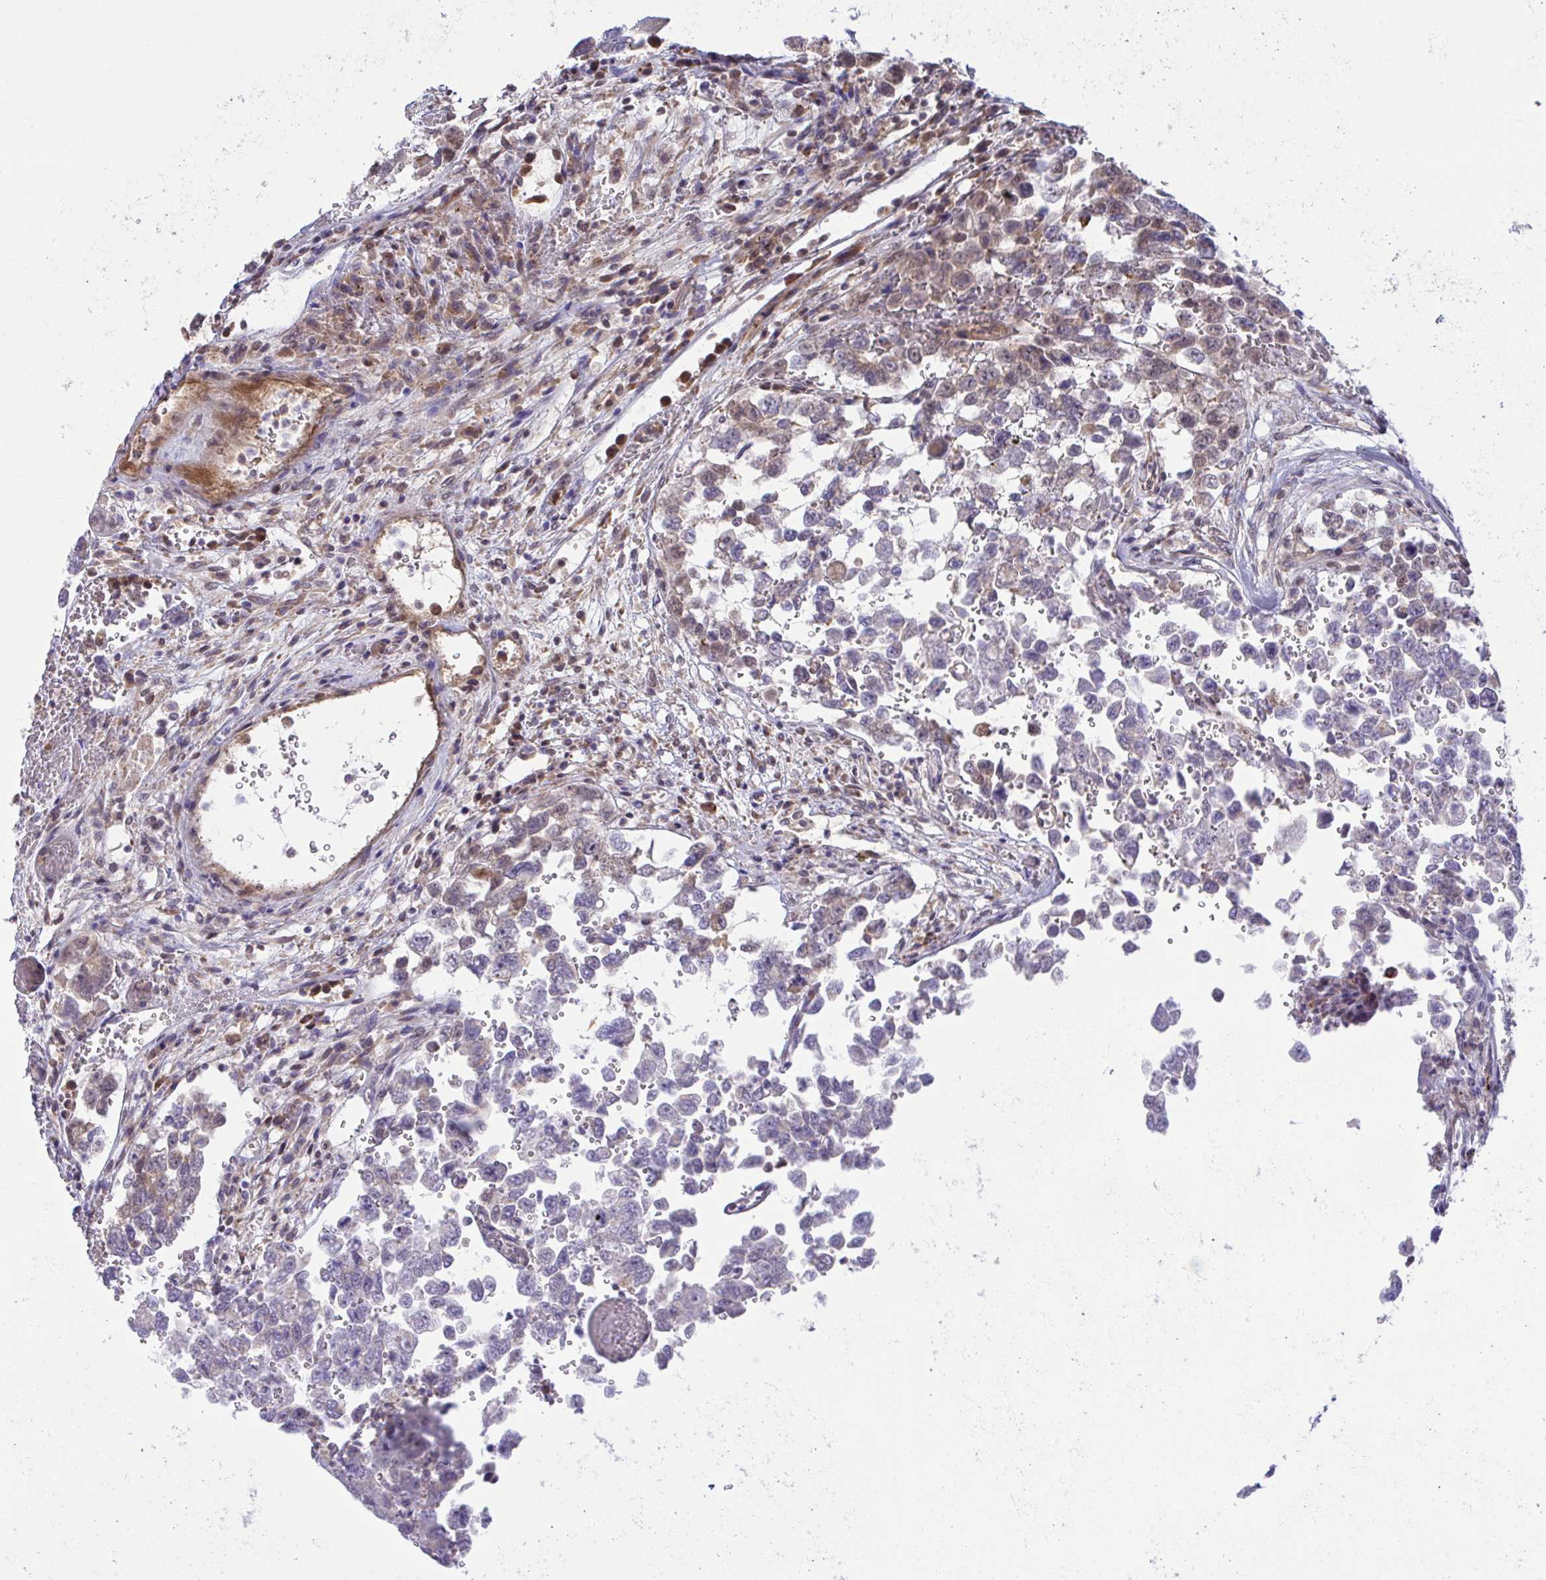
{"staining": {"intensity": "weak", "quantity": "<25%", "location": "cytoplasmic/membranous,nuclear"}, "tissue": "testis cancer", "cell_type": "Tumor cells", "image_type": "cancer", "snomed": [{"axis": "morphology", "description": "Carcinoma, Embryonal, NOS"}, {"axis": "topography", "description": "Testis"}], "caption": "The micrograph demonstrates no significant positivity in tumor cells of testis embryonal carcinoma.", "gene": "C9orf64", "patient": {"sex": "male", "age": 18}}